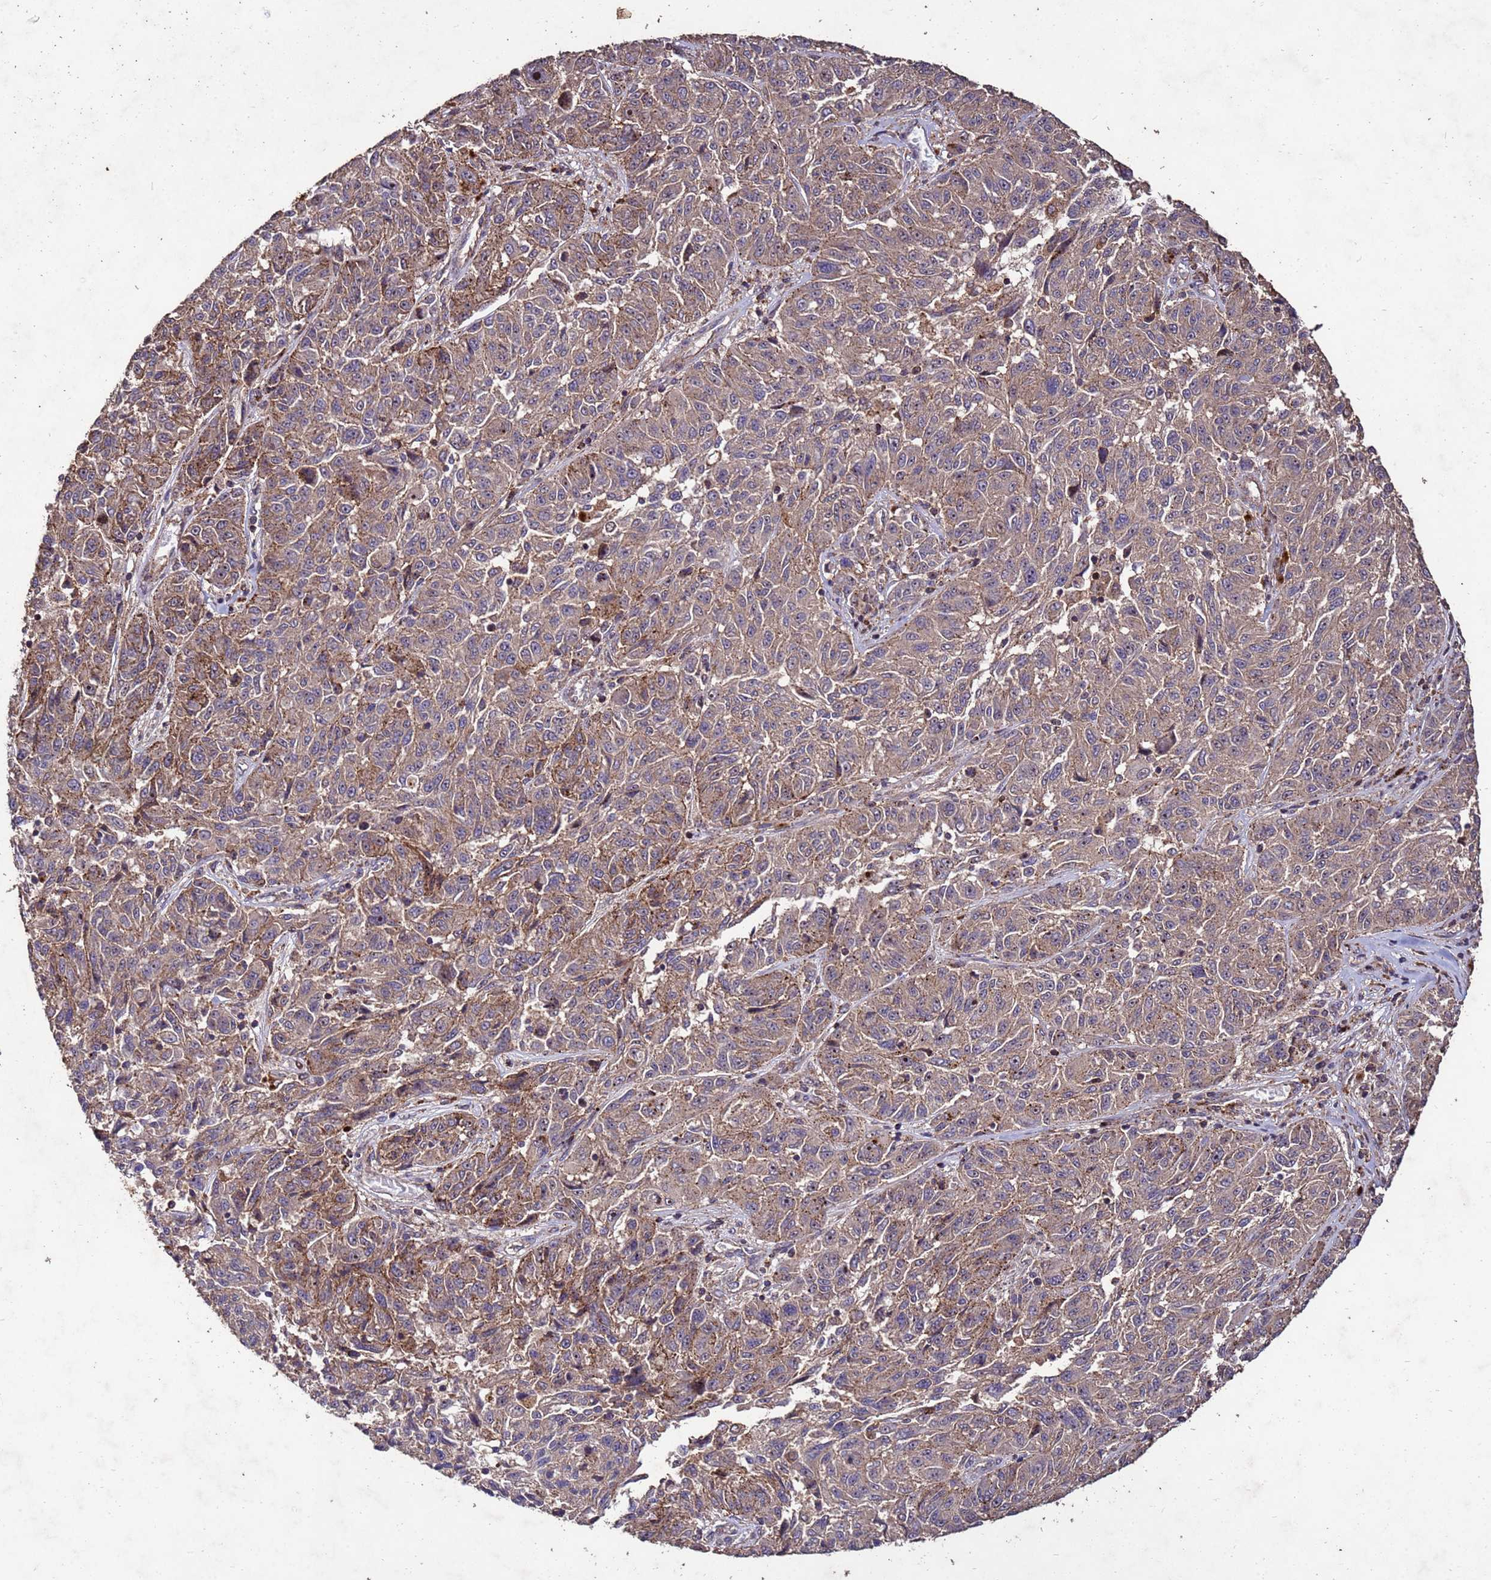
{"staining": {"intensity": "moderate", "quantity": ">75%", "location": "cytoplasmic/membranous"}, "tissue": "melanoma", "cell_type": "Tumor cells", "image_type": "cancer", "snomed": [{"axis": "morphology", "description": "Malignant melanoma, NOS"}, {"axis": "topography", "description": "Skin"}], "caption": "DAB (3,3'-diaminobenzidine) immunohistochemical staining of human melanoma reveals moderate cytoplasmic/membranous protein expression in about >75% of tumor cells. (DAB IHC with brightfield microscopy, high magnification).", "gene": "TOR4A", "patient": {"sex": "male", "age": 53}}